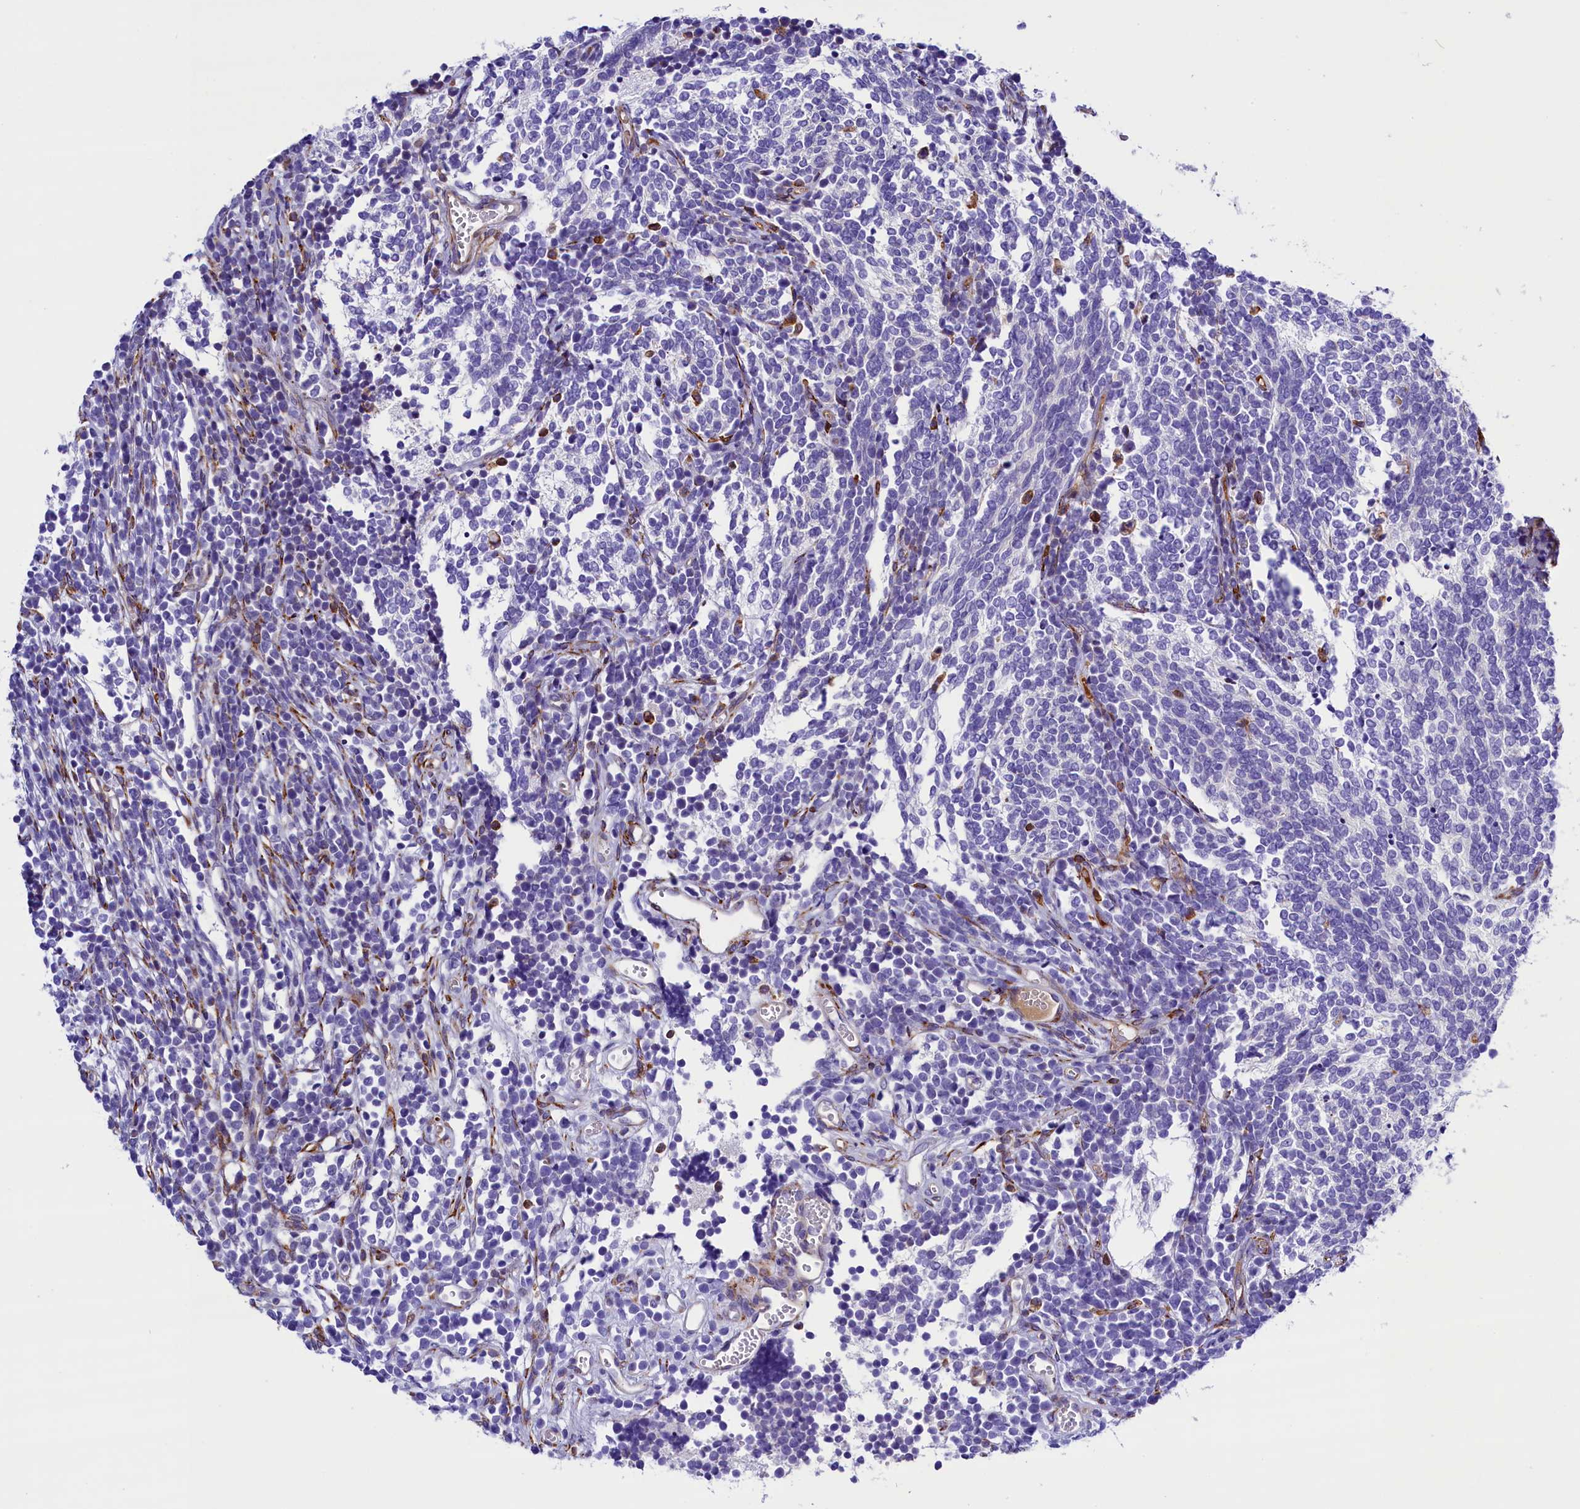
{"staining": {"intensity": "negative", "quantity": "none", "location": "none"}, "tissue": "glioma", "cell_type": "Tumor cells", "image_type": "cancer", "snomed": [{"axis": "morphology", "description": "Glioma, malignant, Low grade"}, {"axis": "topography", "description": "Brain"}], "caption": "Immunohistochemical staining of malignant low-grade glioma shows no significant expression in tumor cells.", "gene": "CMTR2", "patient": {"sex": "female", "age": 1}}